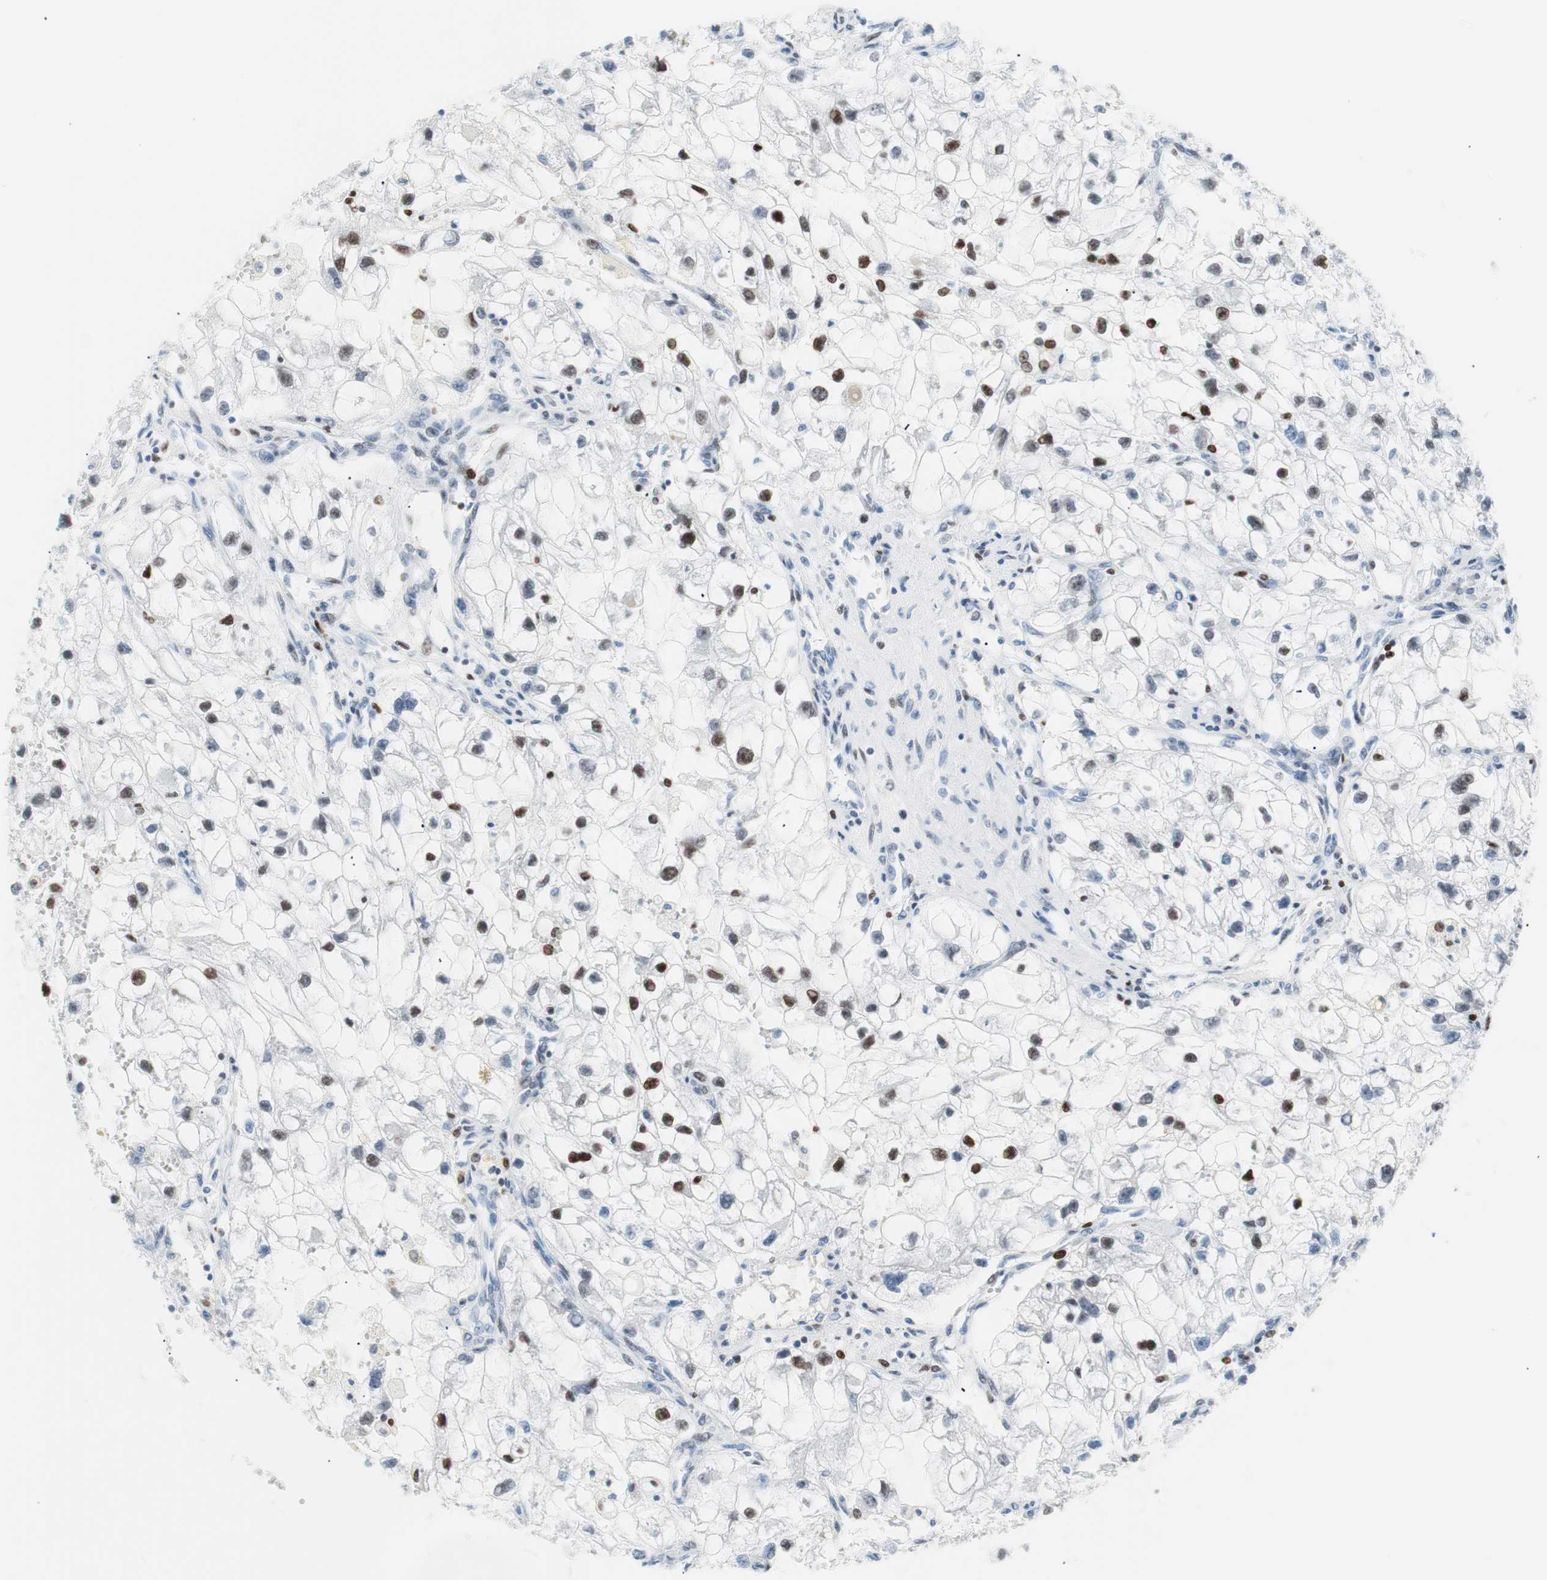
{"staining": {"intensity": "moderate", "quantity": "<25%", "location": "nuclear"}, "tissue": "renal cancer", "cell_type": "Tumor cells", "image_type": "cancer", "snomed": [{"axis": "morphology", "description": "Adenocarcinoma, NOS"}, {"axis": "topography", "description": "Kidney"}], "caption": "A brown stain labels moderate nuclear staining of a protein in adenocarcinoma (renal) tumor cells.", "gene": "CEBPB", "patient": {"sex": "female", "age": 70}}